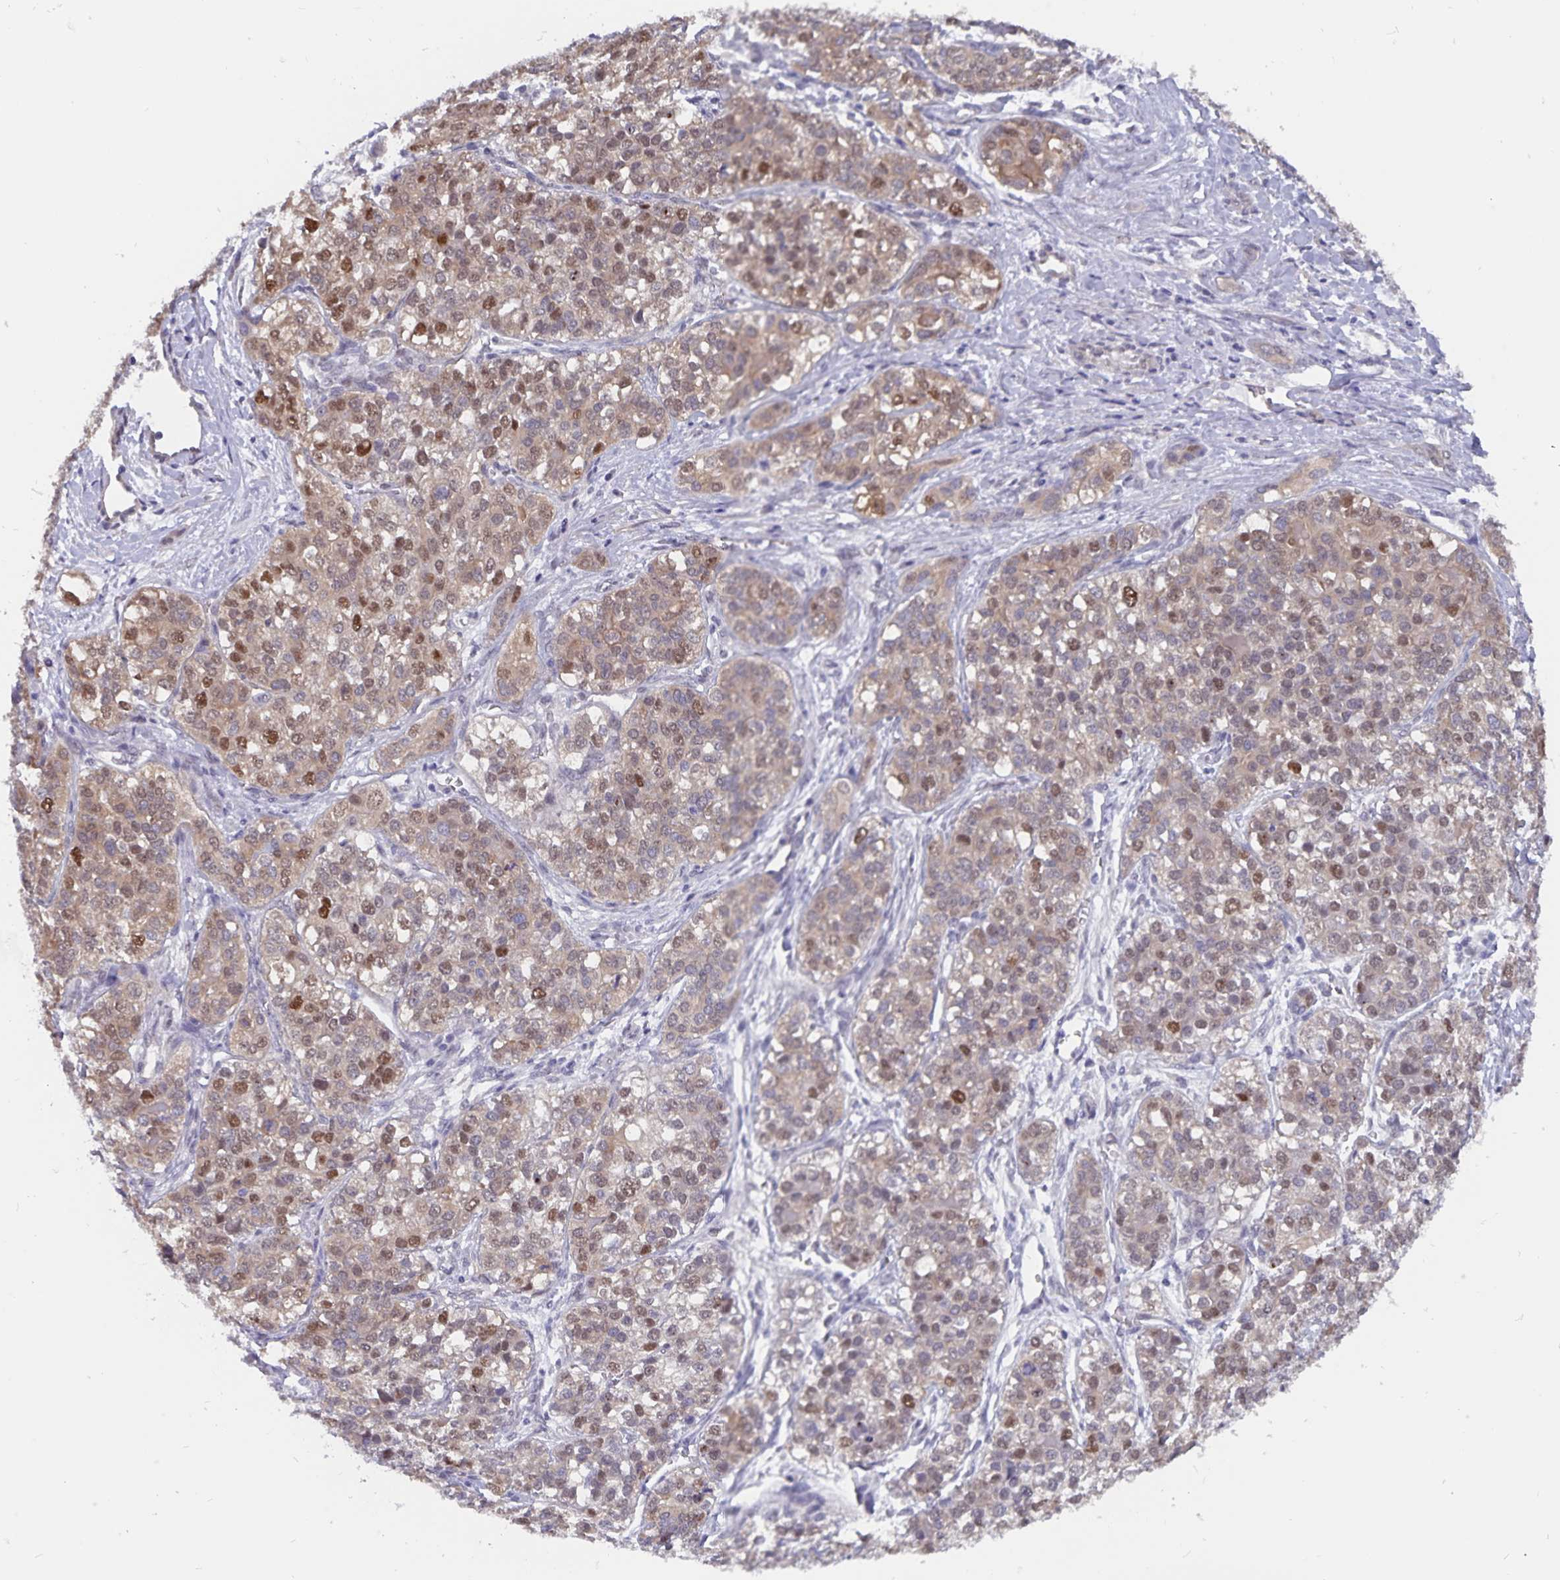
{"staining": {"intensity": "moderate", "quantity": "25%-75%", "location": "cytoplasmic/membranous,nuclear"}, "tissue": "liver cancer", "cell_type": "Tumor cells", "image_type": "cancer", "snomed": [{"axis": "morphology", "description": "Cholangiocarcinoma"}, {"axis": "topography", "description": "Liver"}], "caption": "Immunohistochemical staining of liver cholangiocarcinoma exhibits medium levels of moderate cytoplasmic/membranous and nuclear expression in about 25%-75% of tumor cells.", "gene": "BAG6", "patient": {"sex": "male", "age": 56}}